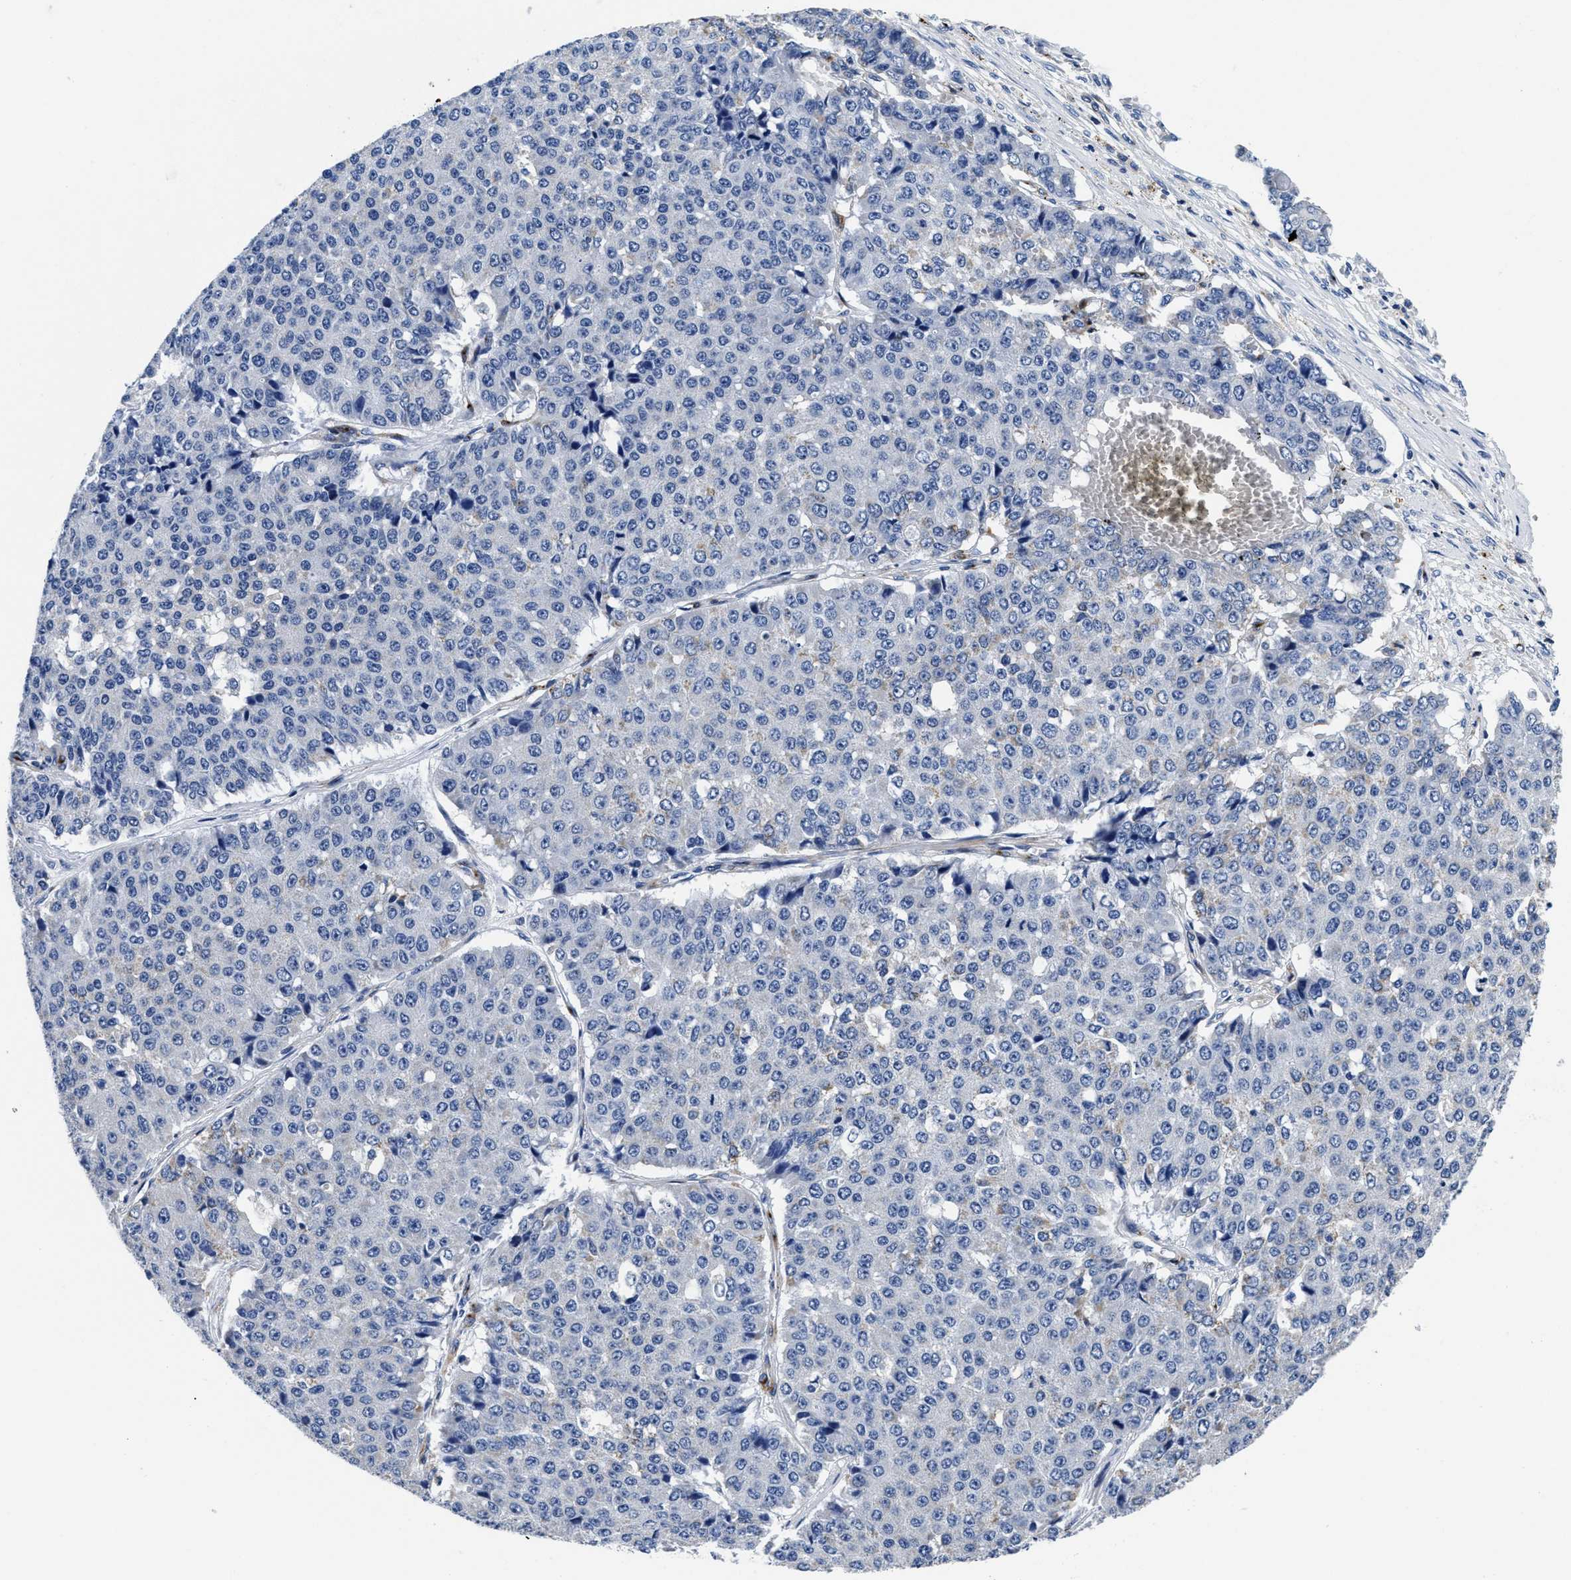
{"staining": {"intensity": "negative", "quantity": "none", "location": "none"}, "tissue": "pancreatic cancer", "cell_type": "Tumor cells", "image_type": "cancer", "snomed": [{"axis": "morphology", "description": "Adenocarcinoma, NOS"}, {"axis": "topography", "description": "Pancreas"}], "caption": "This is an IHC micrograph of pancreatic cancer (adenocarcinoma). There is no expression in tumor cells.", "gene": "SLC35F1", "patient": {"sex": "male", "age": 50}}